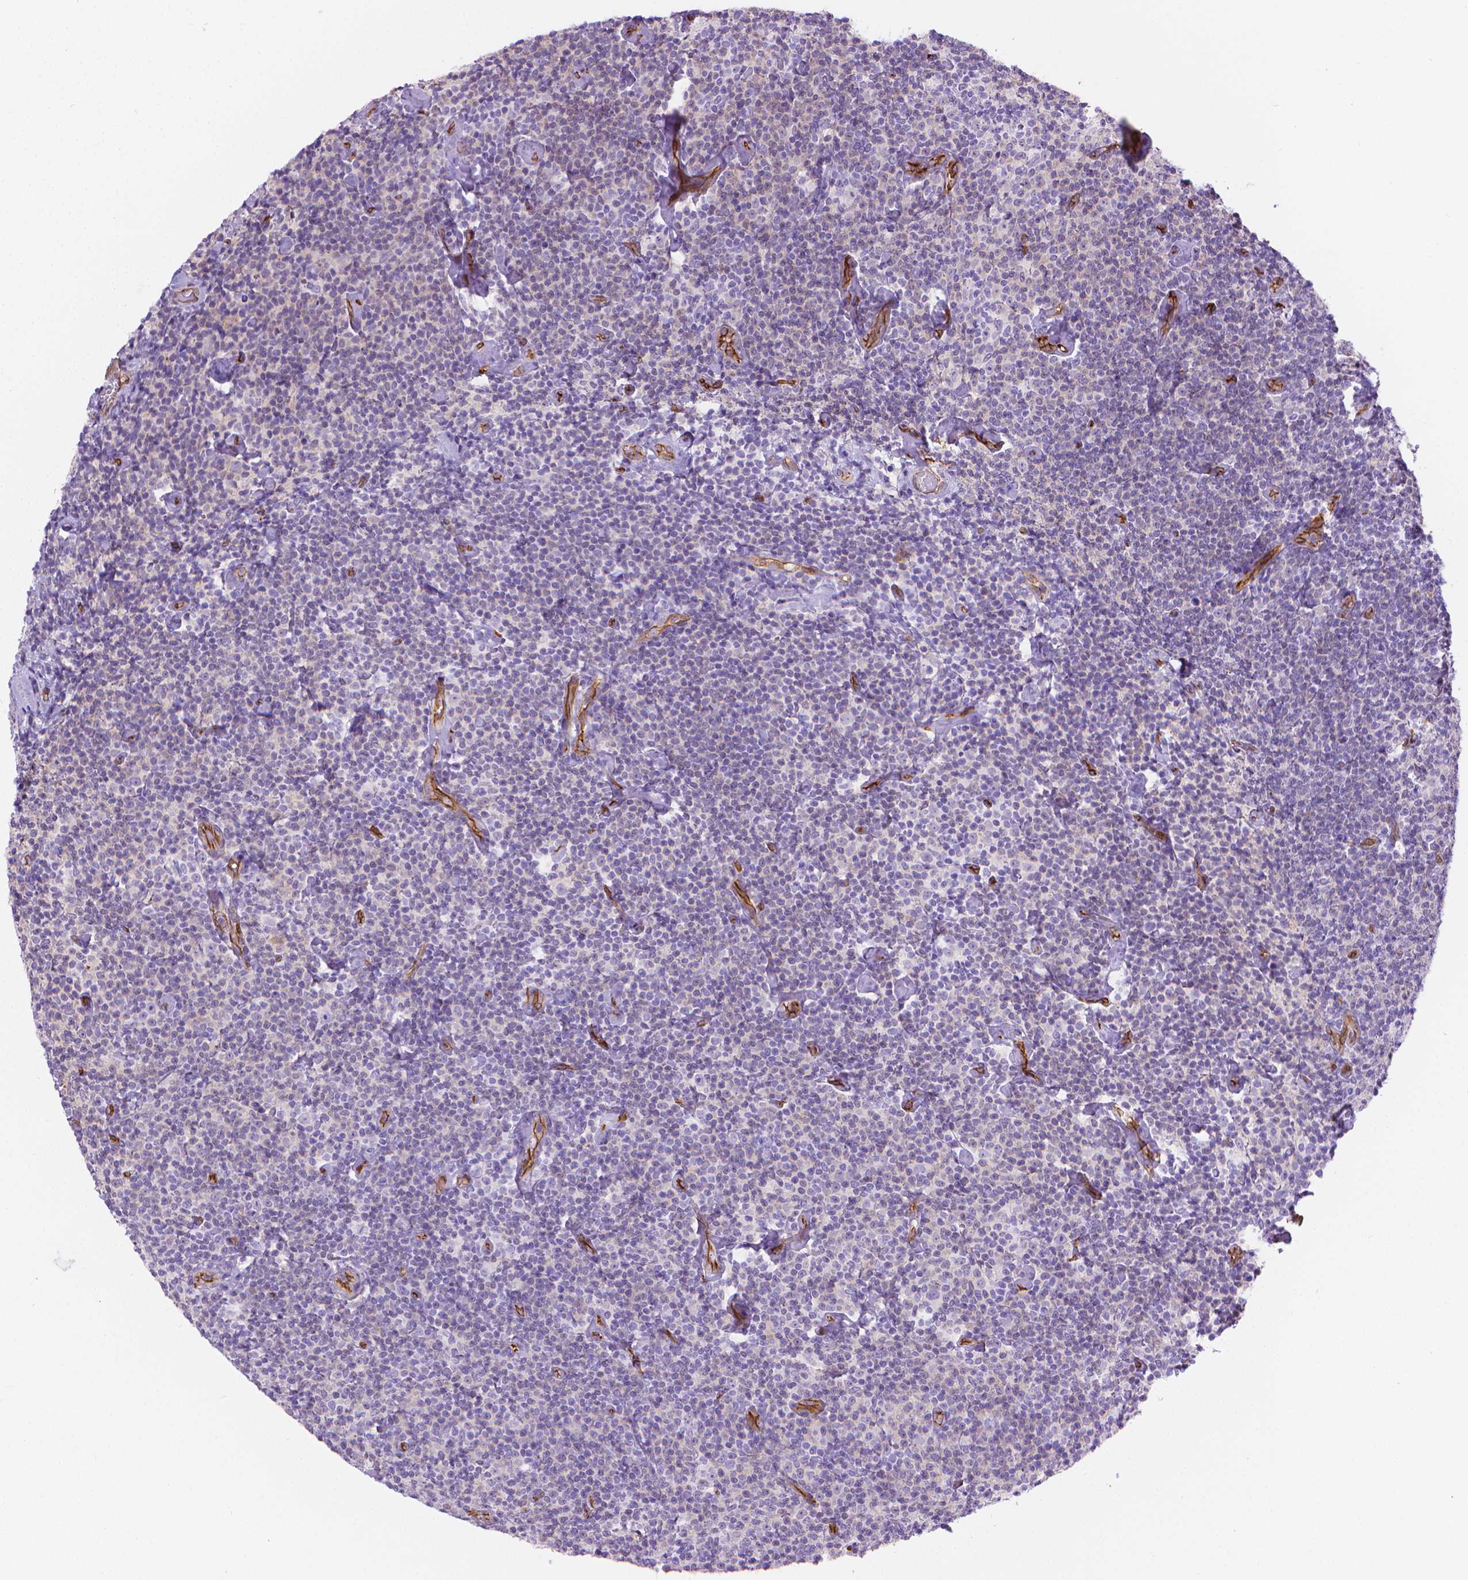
{"staining": {"intensity": "negative", "quantity": "none", "location": "none"}, "tissue": "lymphoma", "cell_type": "Tumor cells", "image_type": "cancer", "snomed": [{"axis": "morphology", "description": "Malignant lymphoma, non-Hodgkin's type, Low grade"}, {"axis": "topography", "description": "Lymph node"}], "caption": "This is a photomicrograph of immunohistochemistry staining of low-grade malignant lymphoma, non-Hodgkin's type, which shows no expression in tumor cells. Brightfield microscopy of immunohistochemistry (IHC) stained with DAB (3,3'-diaminobenzidine) (brown) and hematoxylin (blue), captured at high magnification.", "gene": "CLIC4", "patient": {"sex": "male", "age": 81}}